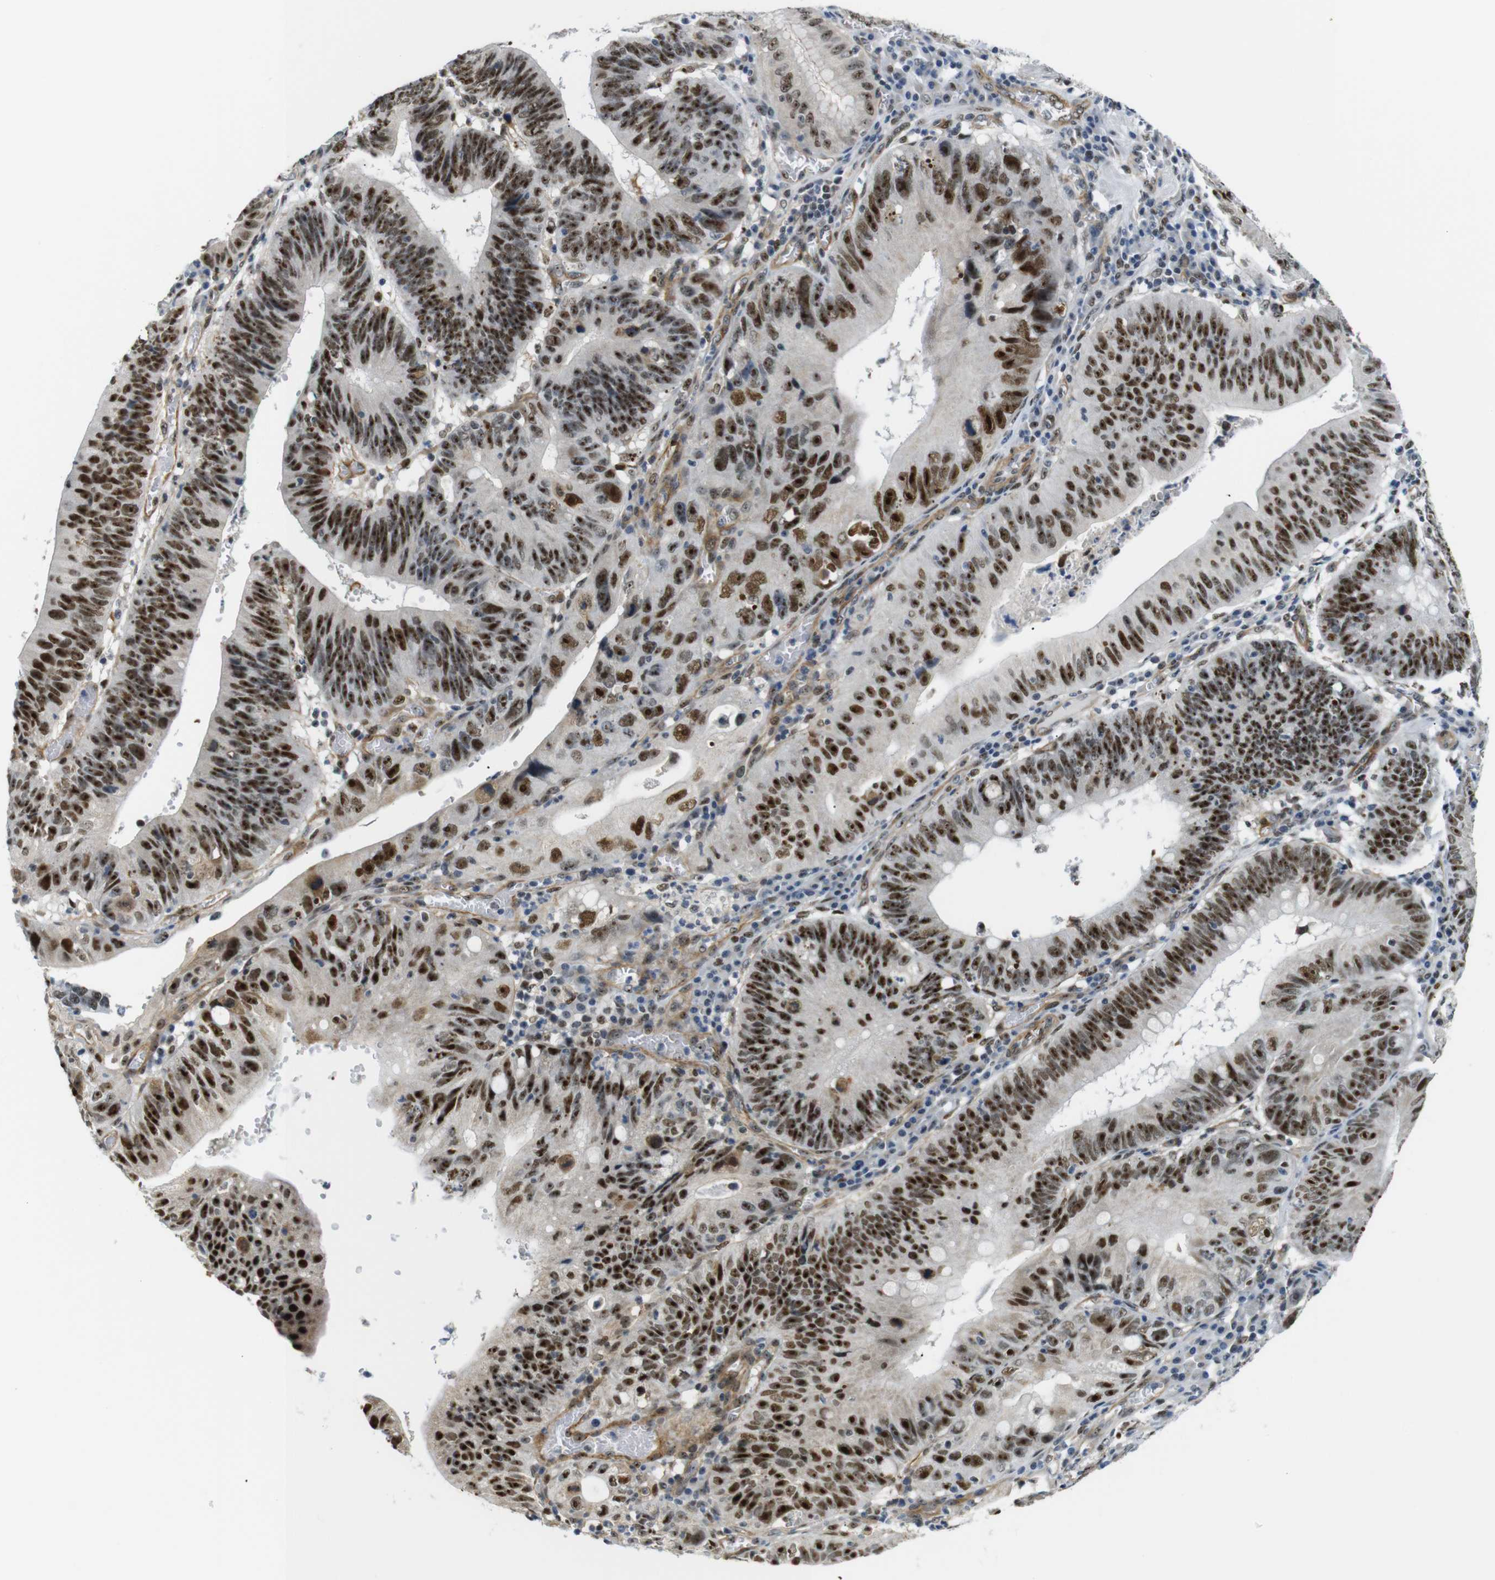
{"staining": {"intensity": "strong", "quantity": ">75%", "location": "nuclear"}, "tissue": "stomach cancer", "cell_type": "Tumor cells", "image_type": "cancer", "snomed": [{"axis": "morphology", "description": "Adenocarcinoma, NOS"}, {"axis": "topography", "description": "Stomach"}], "caption": "A brown stain highlights strong nuclear expression of a protein in human stomach cancer tumor cells.", "gene": "PARN", "patient": {"sex": "male", "age": 59}}